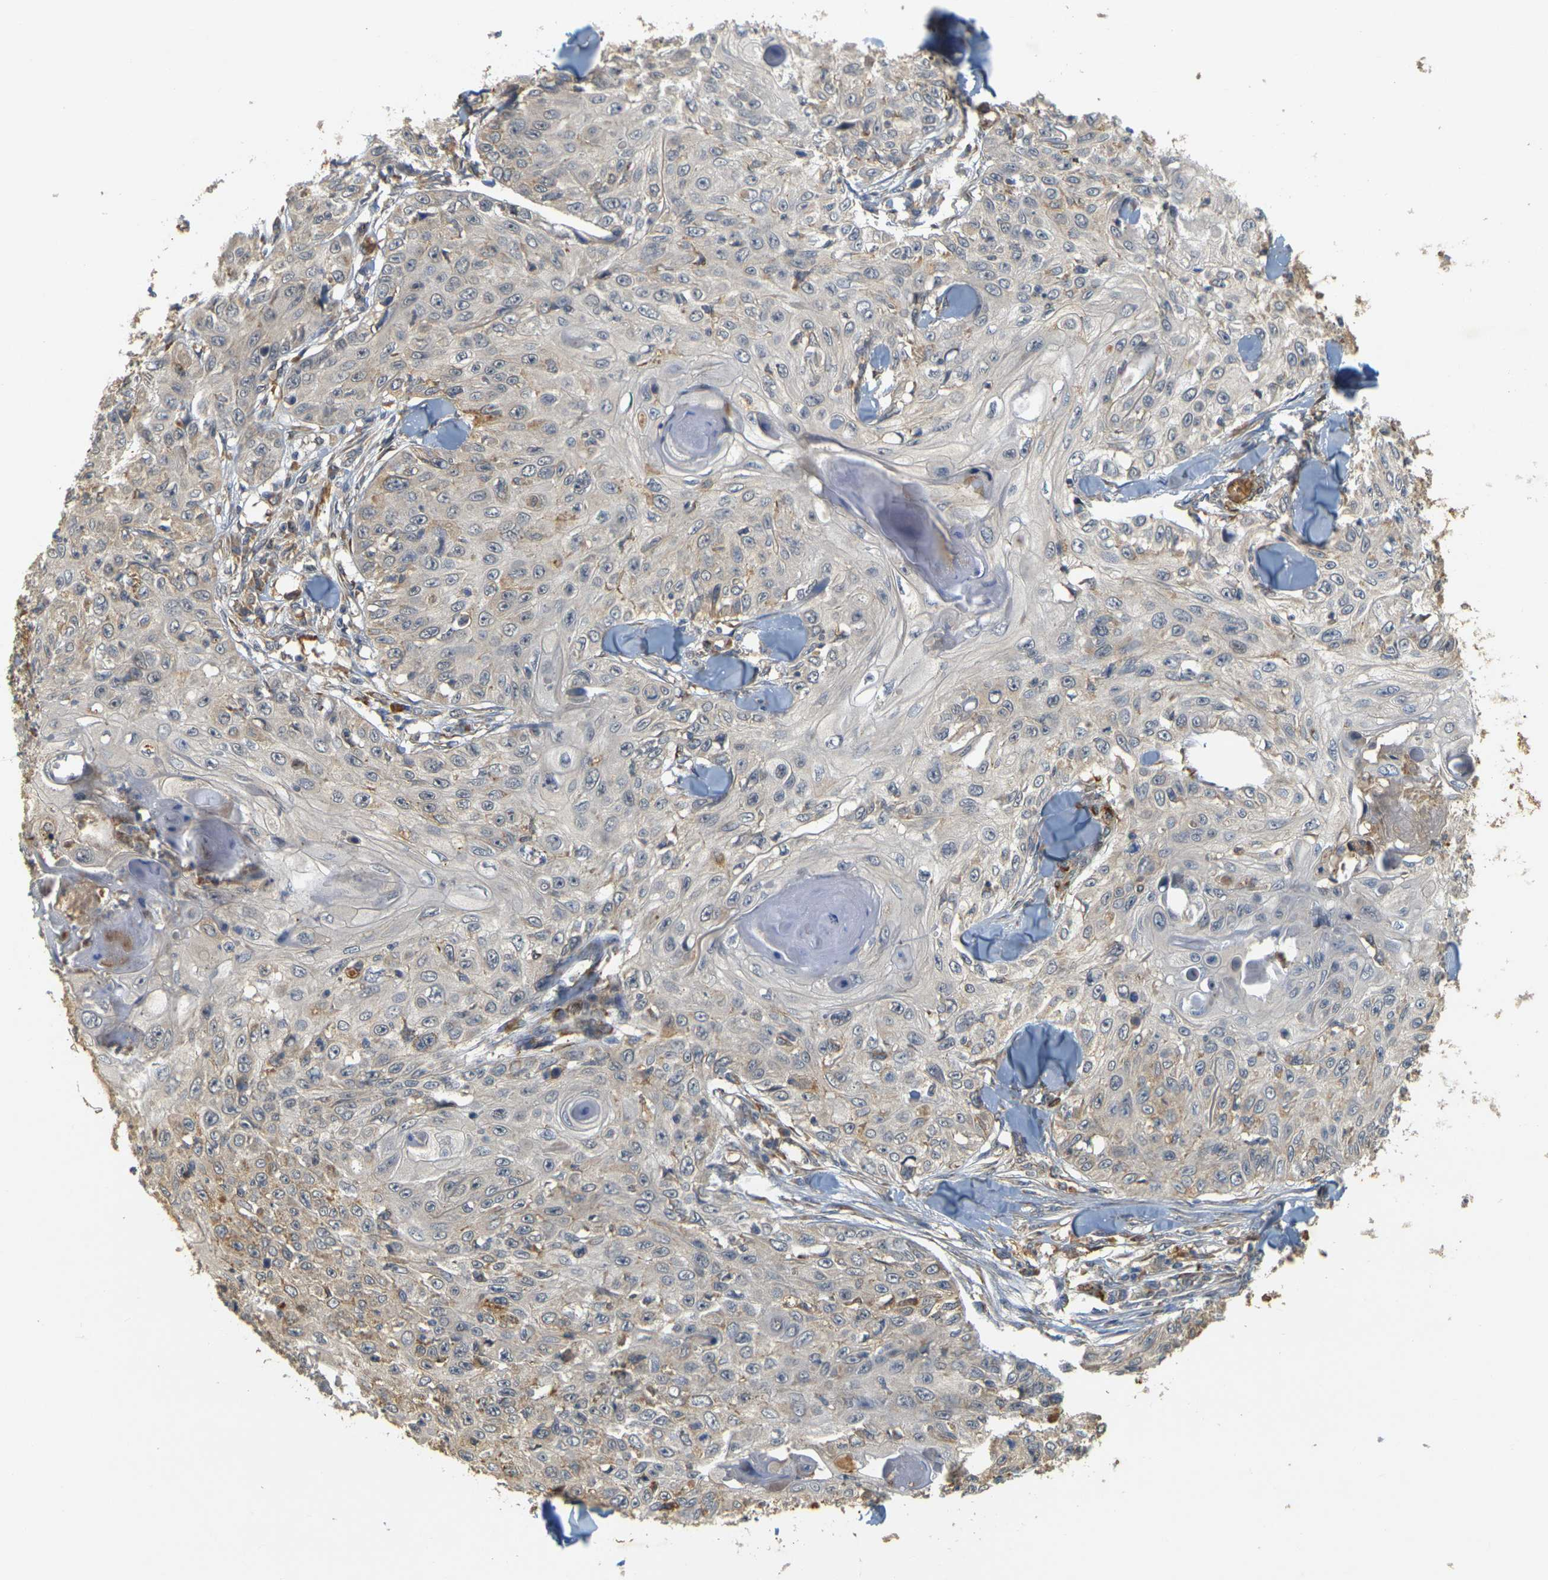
{"staining": {"intensity": "negative", "quantity": "none", "location": "none"}, "tissue": "skin cancer", "cell_type": "Tumor cells", "image_type": "cancer", "snomed": [{"axis": "morphology", "description": "Squamous cell carcinoma, NOS"}, {"axis": "topography", "description": "Skin"}], "caption": "Skin cancer (squamous cell carcinoma) stained for a protein using immunohistochemistry (IHC) reveals no positivity tumor cells.", "gene": "MEGF9", "patient": {"sex": "male", "age": 86}}